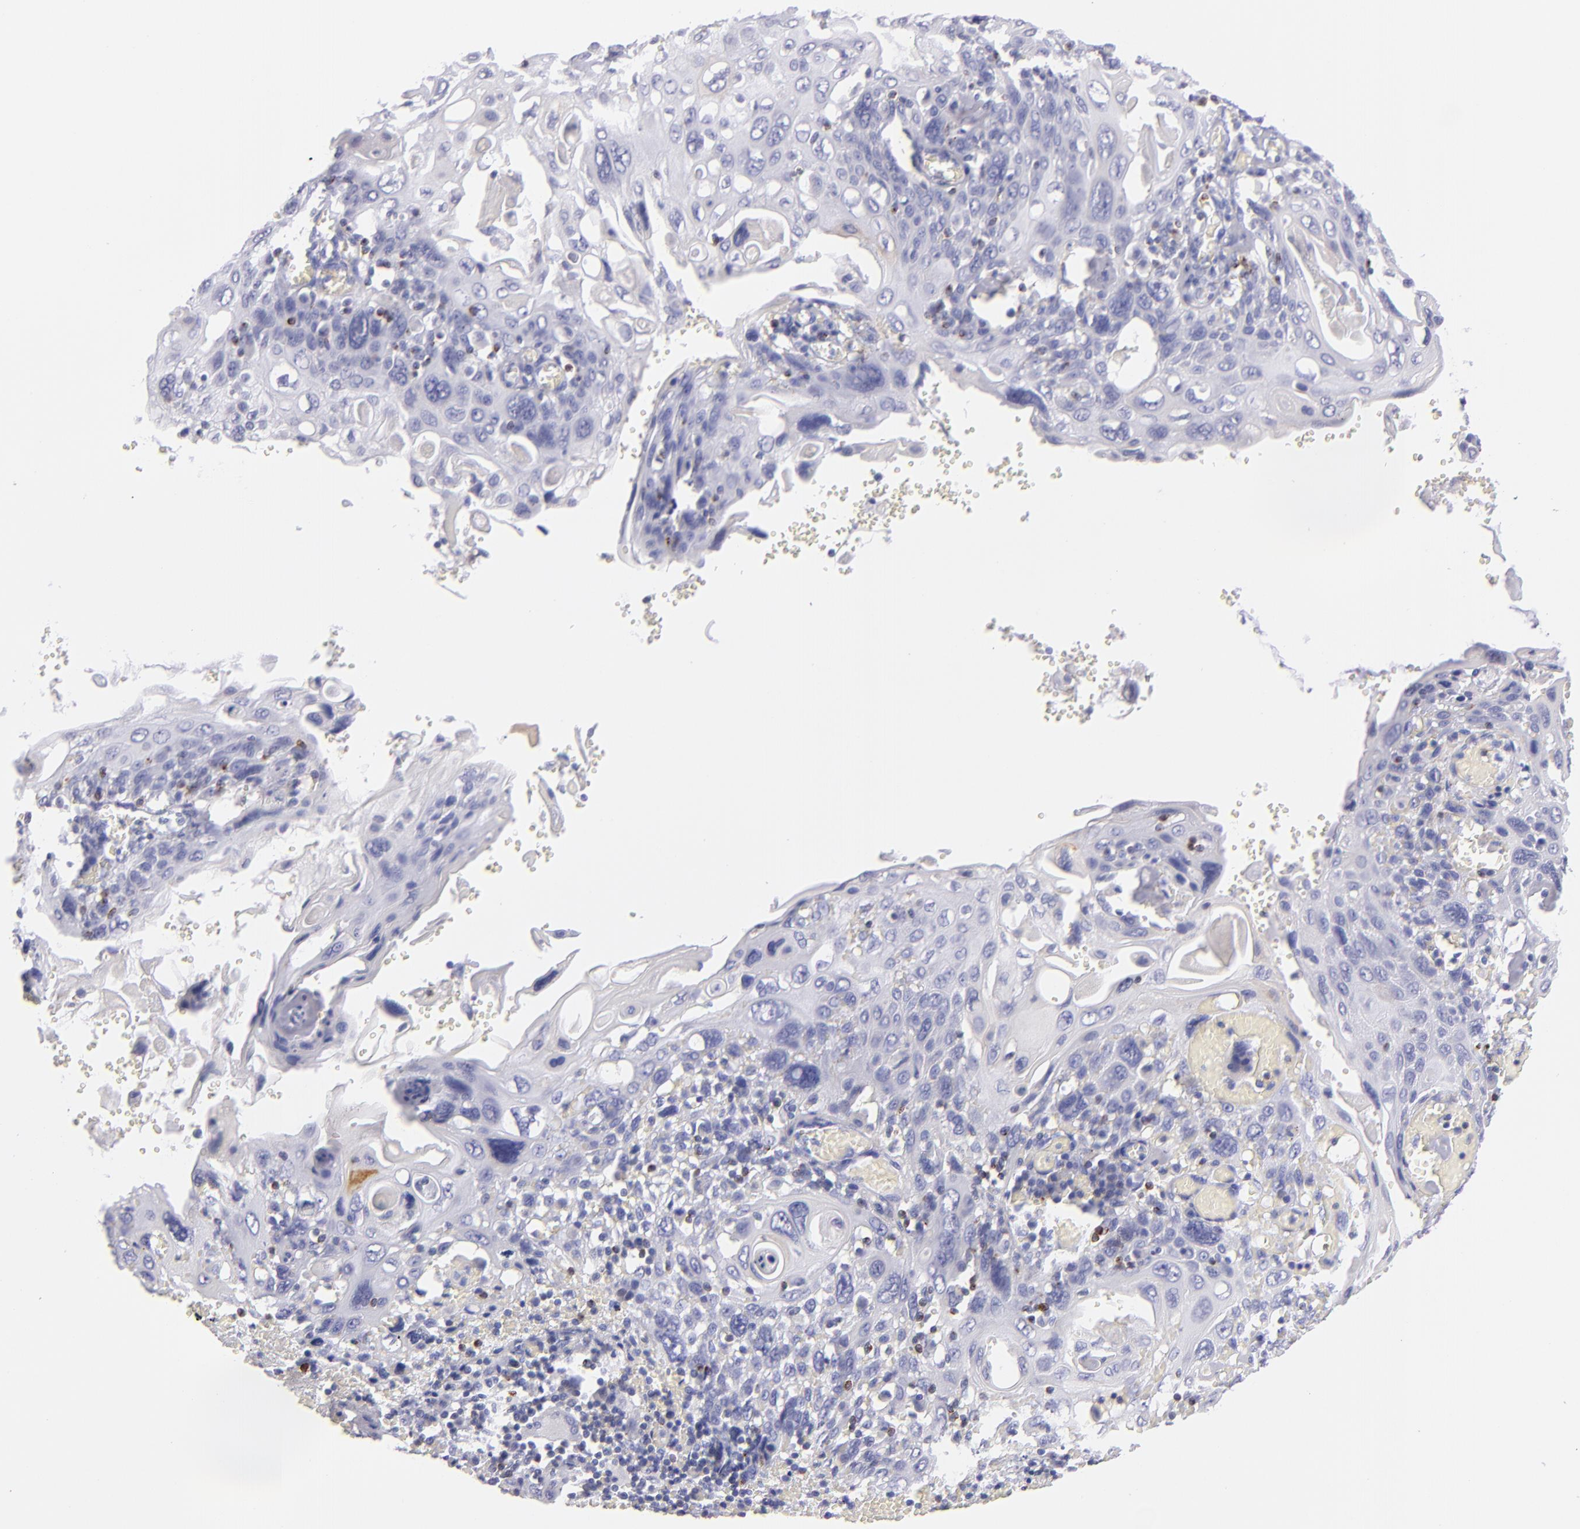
{"staining": {"intensity": "negative", "quantity": "none", "location": "none"}, "tissue": "cervical cancer", "cell_type": "Tumor cells", "image_type": "cancer", "snomed": [{"axis": "morphology", "description": "Squamous cell carcinoma, NOS"}, {"axis": "topography", "description": "Cervix"}], "caption": "This is an IHC image of human squamous cell carcinoma (cervical). There is no staining in tumor cells.", "gene": "PRF1", "patient": {"sex": "female", "age": 54}}